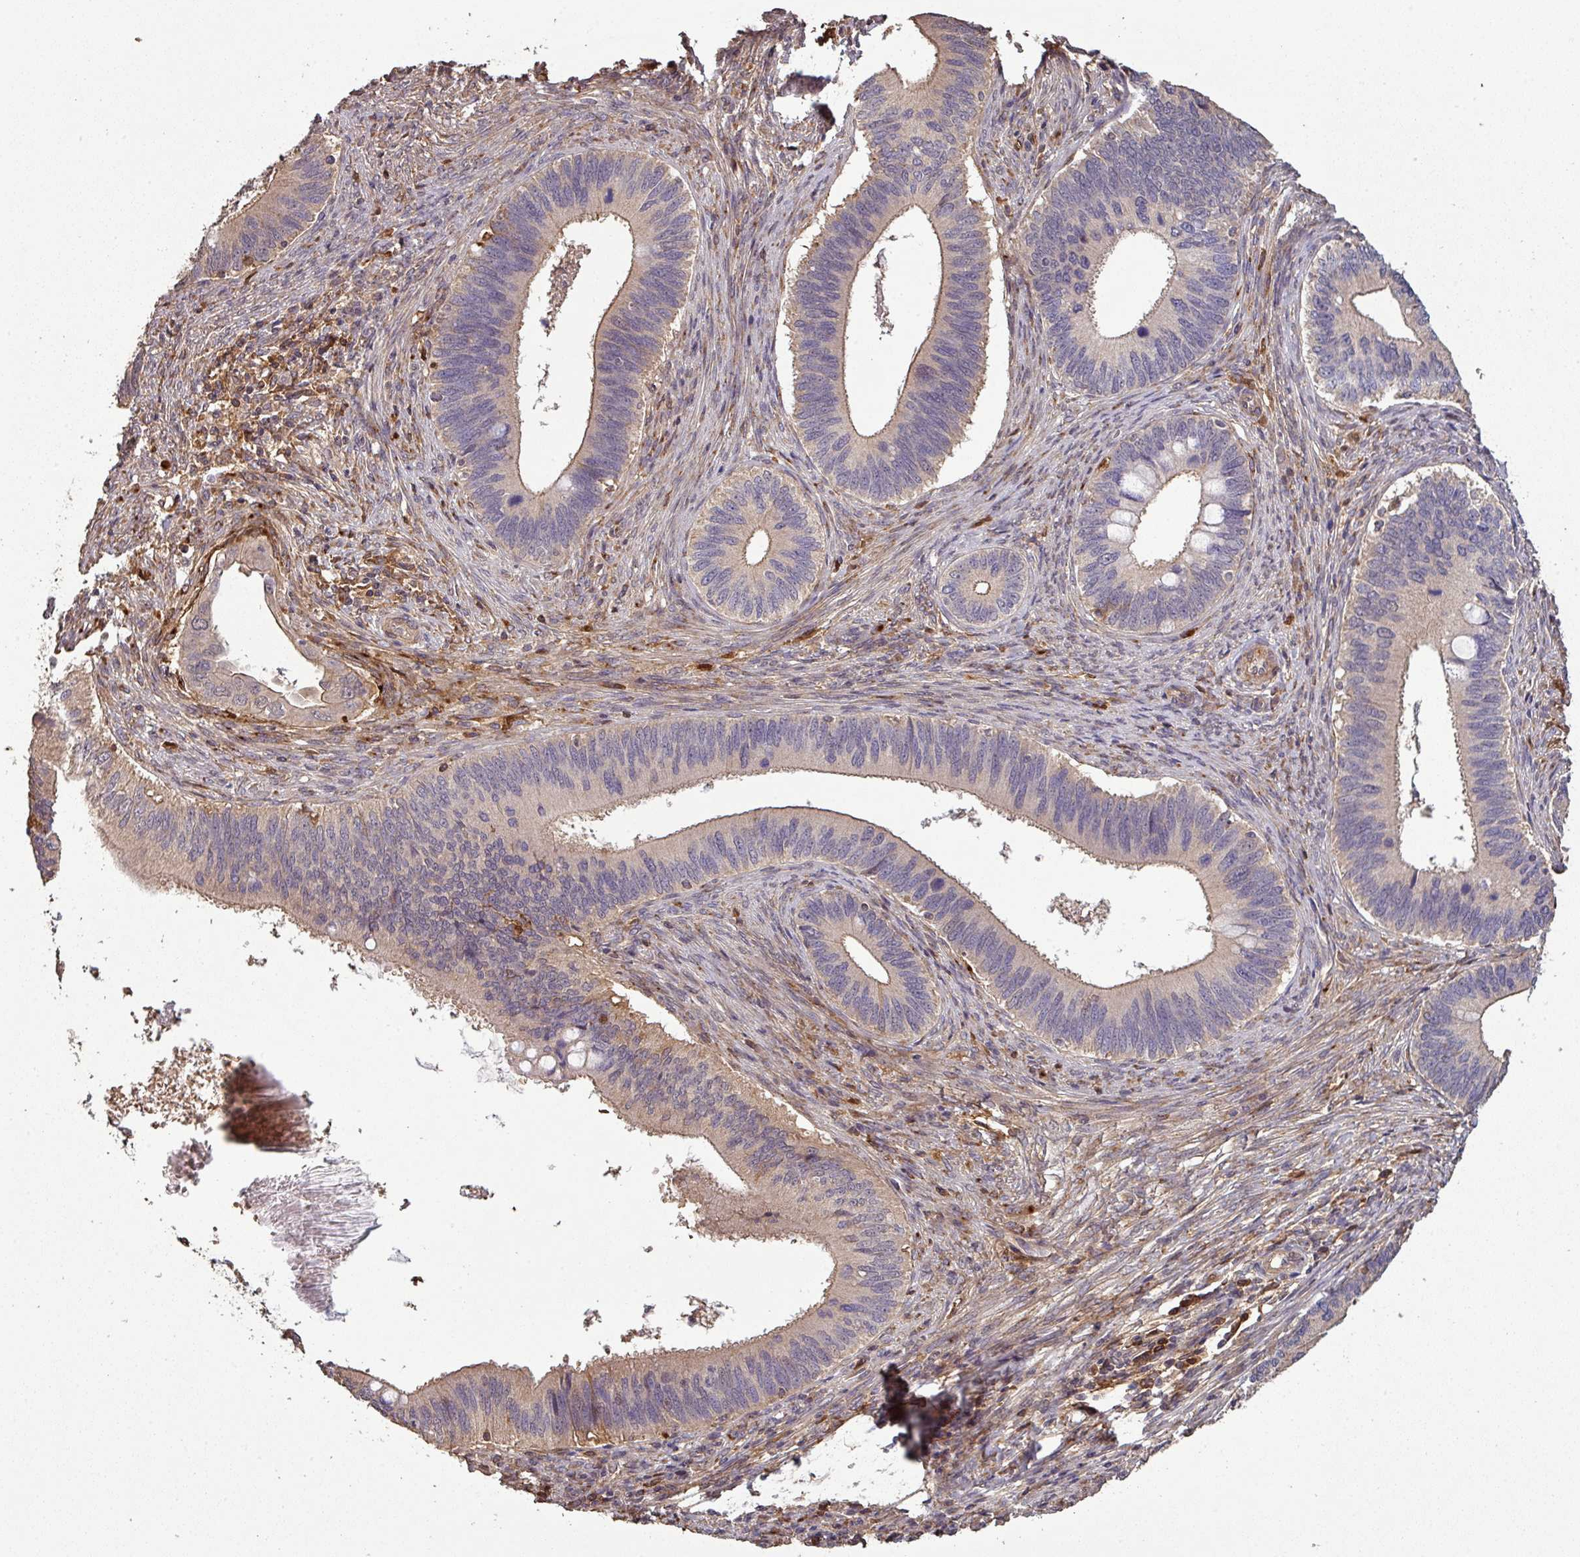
{"staining": {"intensity": "weak", "quantity": "25%-75%", "location": "cytoplasmic/membranous"}, "tissue": "cervical cancer", "cell_type": "Tumor cells", "image_type": "cancer", "snomed": [{"axis": "morphology", "description": "Adenocarcinoma, NOS"}, {"axis": "topography", "description": "Cervix"}], "caption": "The image reveals immunohistochemical staining of cervical cancer. There is weak cytoplasmic/membranous expression is present in approximately 25%-75% of tumor cells. (DAB IHC, brown staining for protein, blue staining for nuclei).", "gene": "ISLR", "patient": {"sex": "female", "age": 42}}